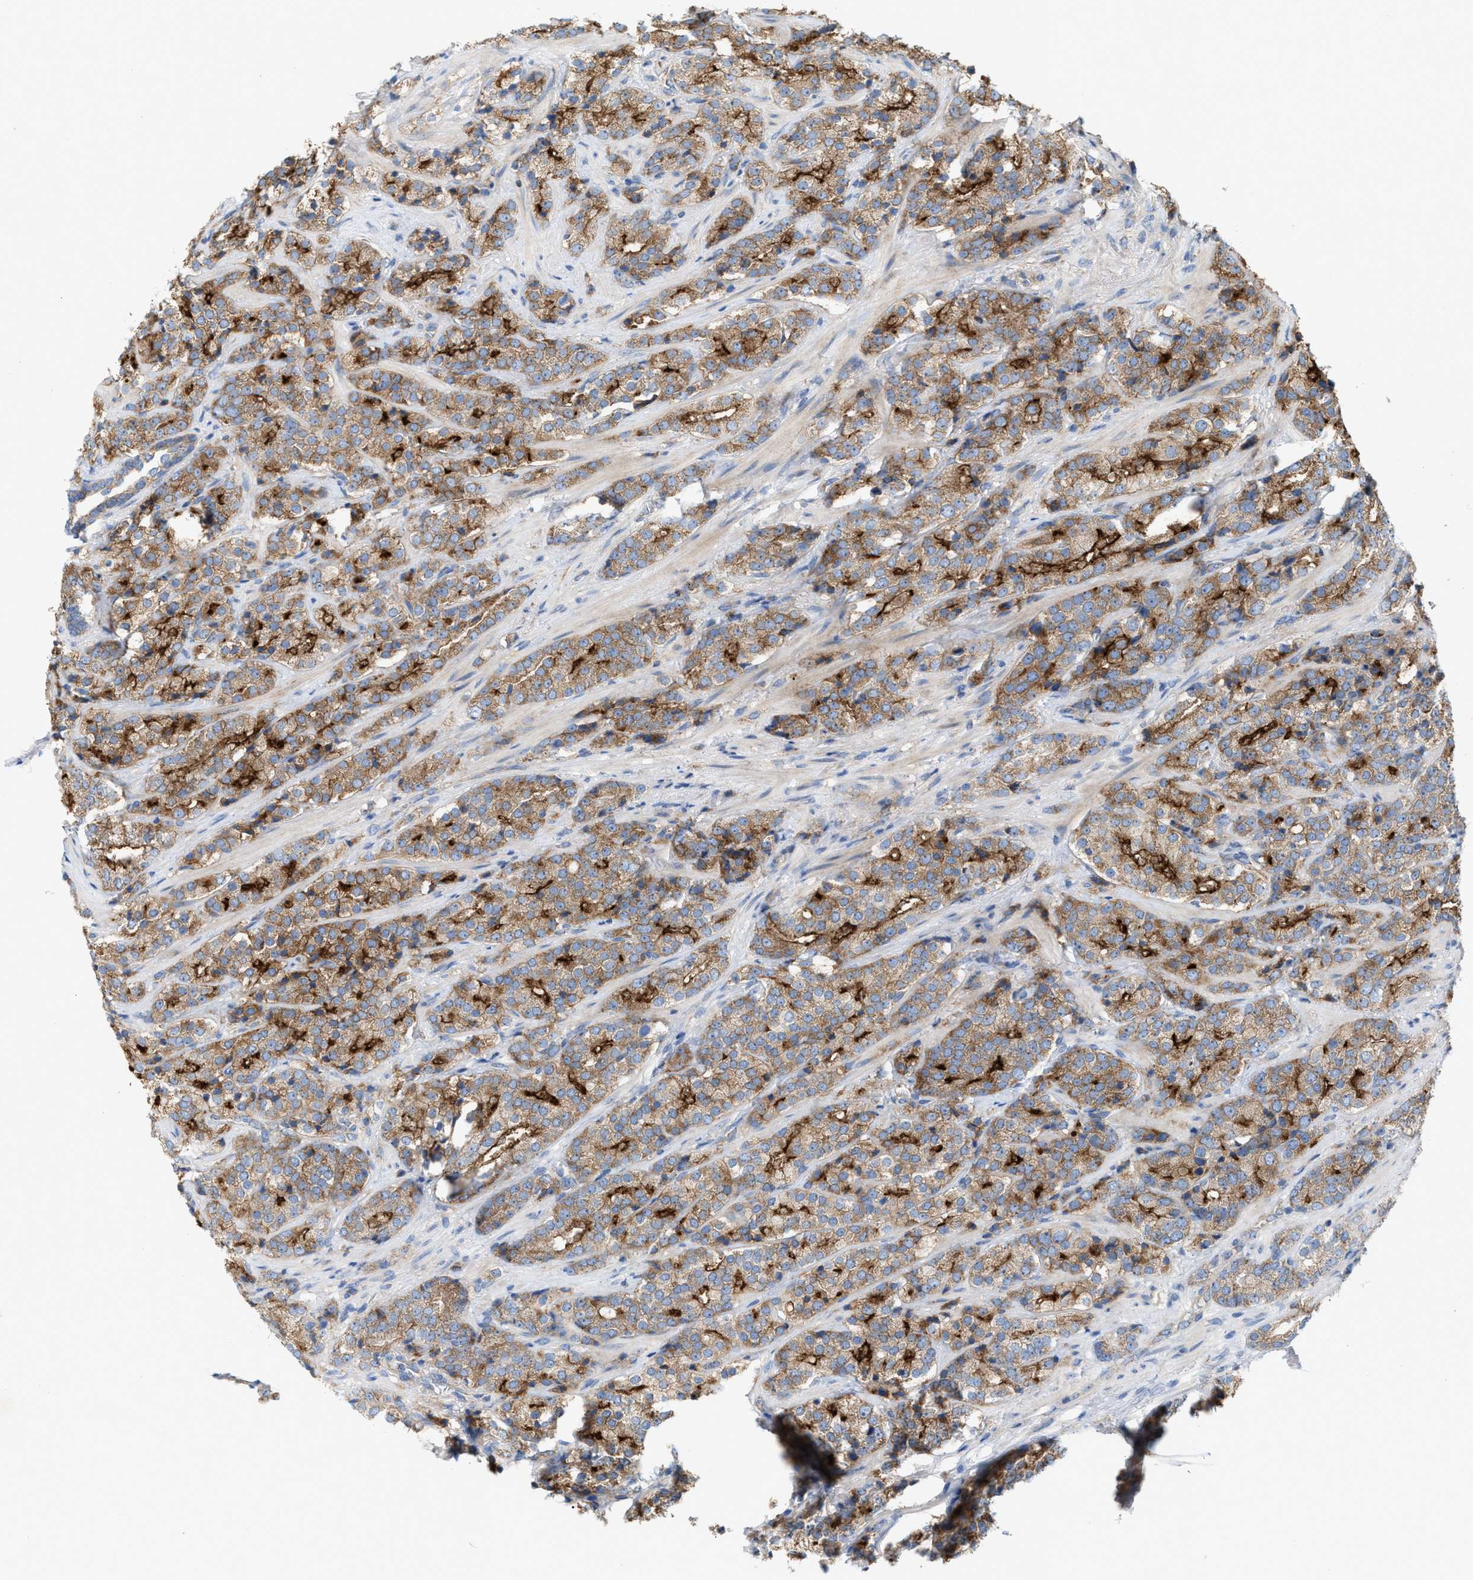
{"staining": {"intensity": "moderate", "quantity": ">75%", "location": "cytoplasmic/membranous"}, "tissue": "prostate cancer", "cell_type": "Tumor cells", "image_type": "cancer", "snomed": [{"axis": "morphology", "description": "Adenocarcinoma, High grade"}, {"axis": "topography", "description": "Prostate"}], "caption": "Prostate adenocarcinoma (high-grade) tissue exhibits moderate cytoplasmic/membranous staining in approximately >75% of tumor cells, visualized by immunohistochemistry.", "gene": "OXSM", "patient": {"sex": "male", "age": 71}}